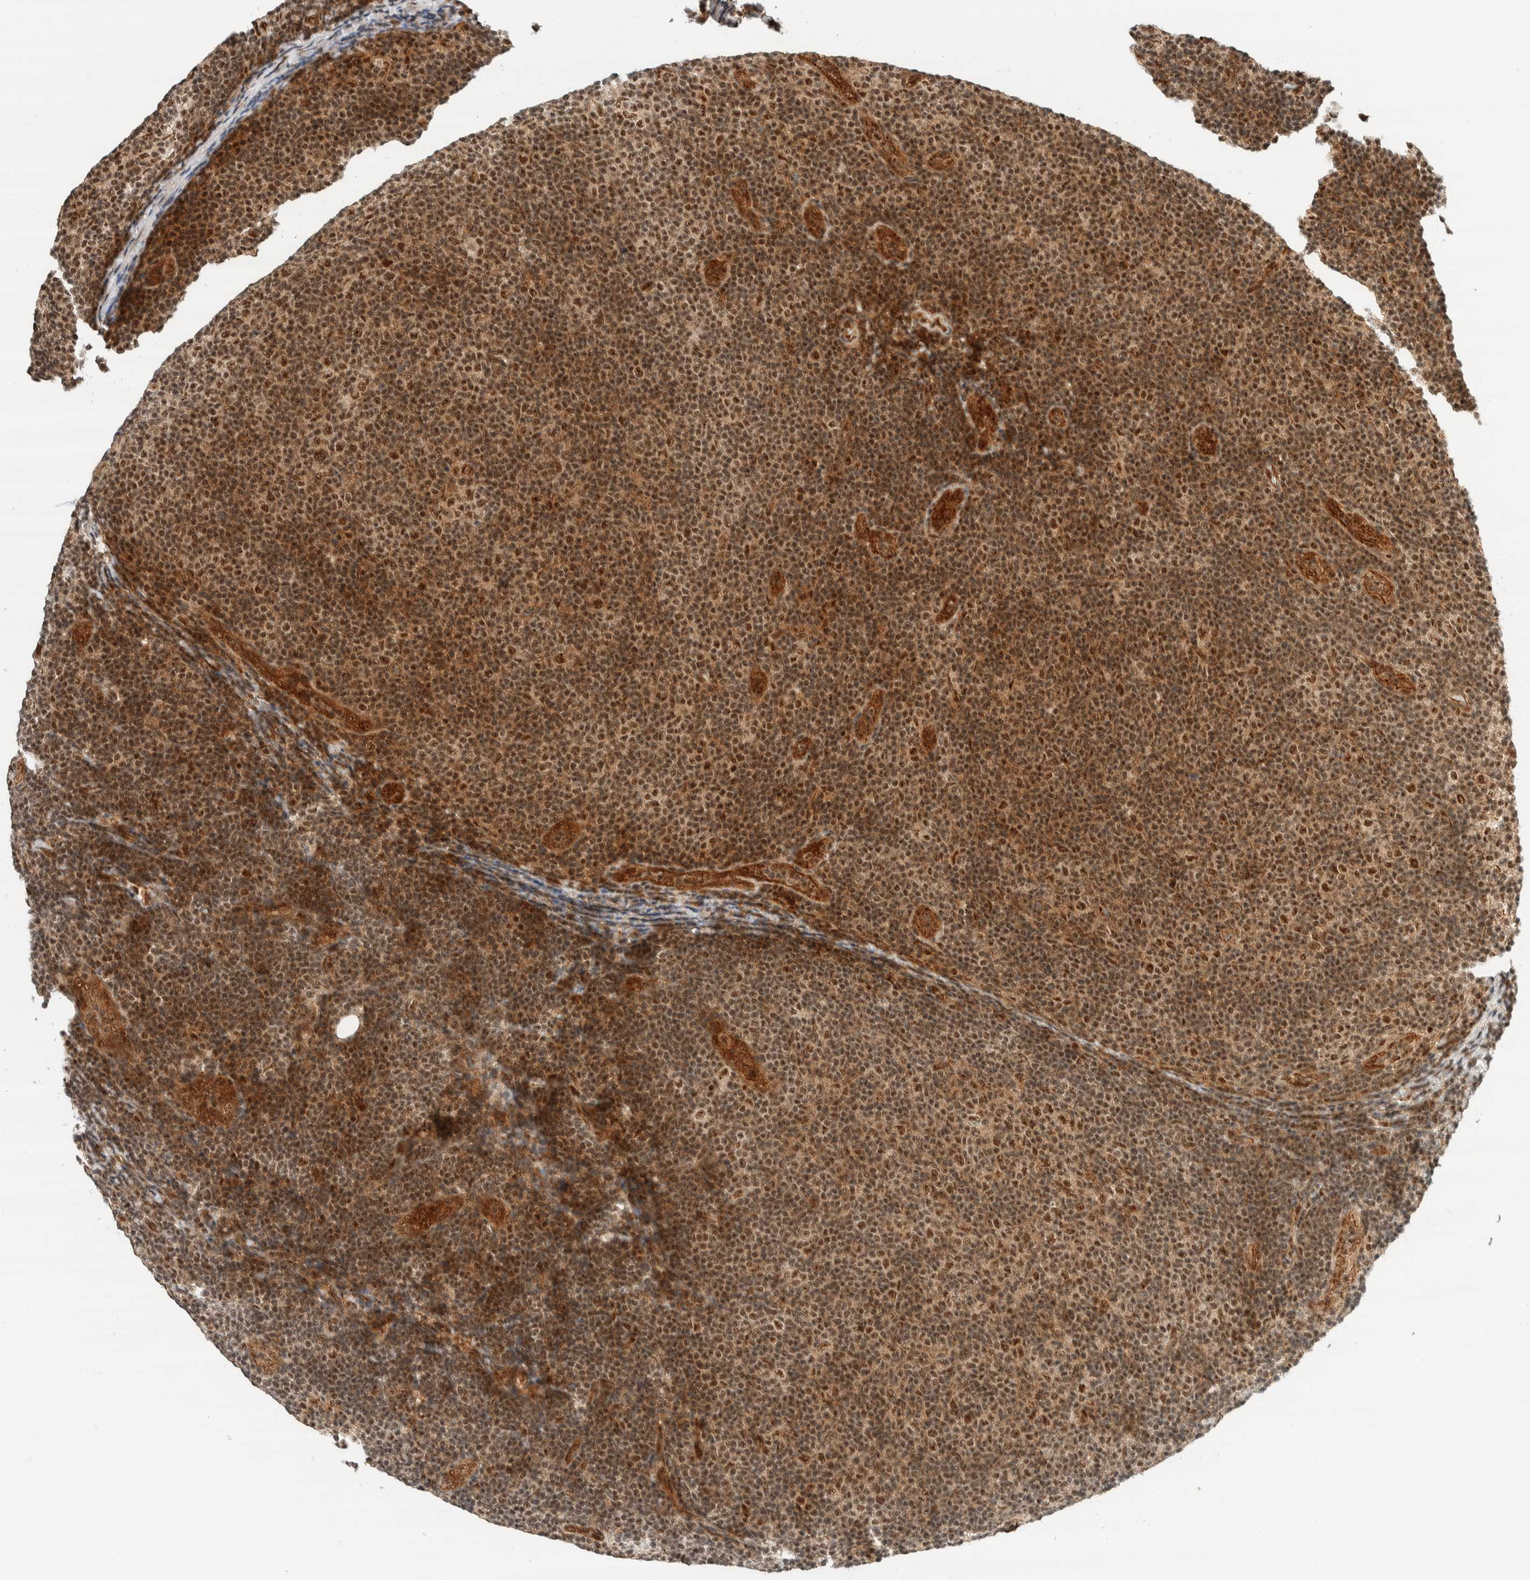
{"staining": {"intensity": "moderate", "quantity": ">75%", "location": "nuclear"}, "tissue": "lymphoma", "cell_type": "Tumor cells", "image_type": "cancer", "snomed": [{"axis": "morphology", "description": "Malignant lymphoma, non-Hodgkin's type, Low grade"}, {"axis": "topography", "description": "Lymph node"}], "caption": "Approximately >75% of tumor cells in human lymphoma display moderate nuclear protein staining as visualized by brown immunohistochemical staining.", "gene": "SIK1", "patient": {"sex": "male", "age": 83}}